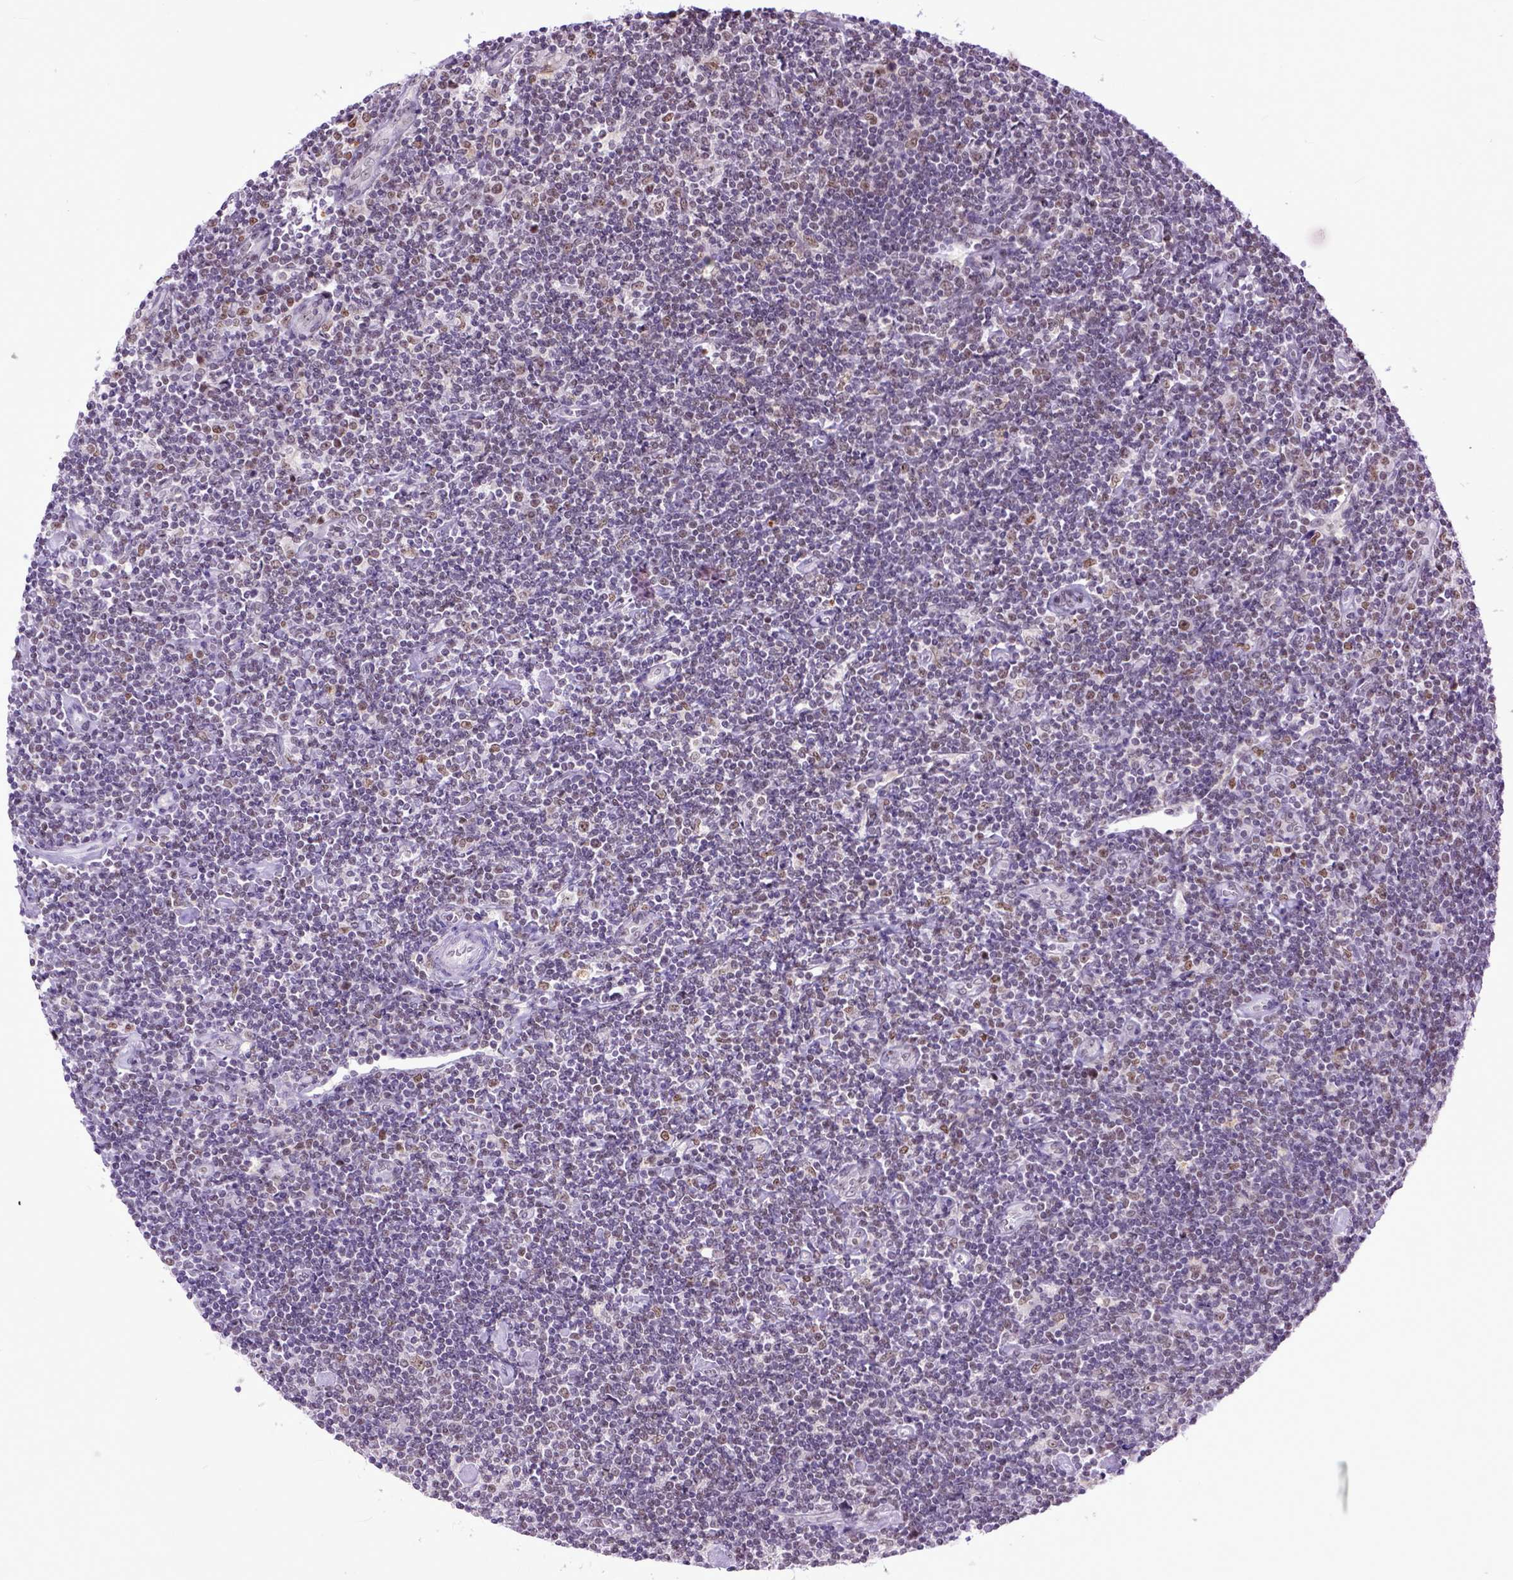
{"staining": {"intensity": "moderate", "quantity": ">75%", "location": "nuclear"}, "tissue": "lymphoma", "cell_type": "Tumor cells", "image_type": "cancer", "snomed": [{"axis": "morphology", "description": "Hodgkin's disease, NOS"}, {"axis": "topography", "description": "Lymph node"}], "caption": "This is a photomicrograph of immunohistochemistry staining of Hodgkin's disease, which shows moderate positivity in the nuclear of tumor cells.", "gene": "RCC2", "patient": {"sex": "male", "age": 40}}